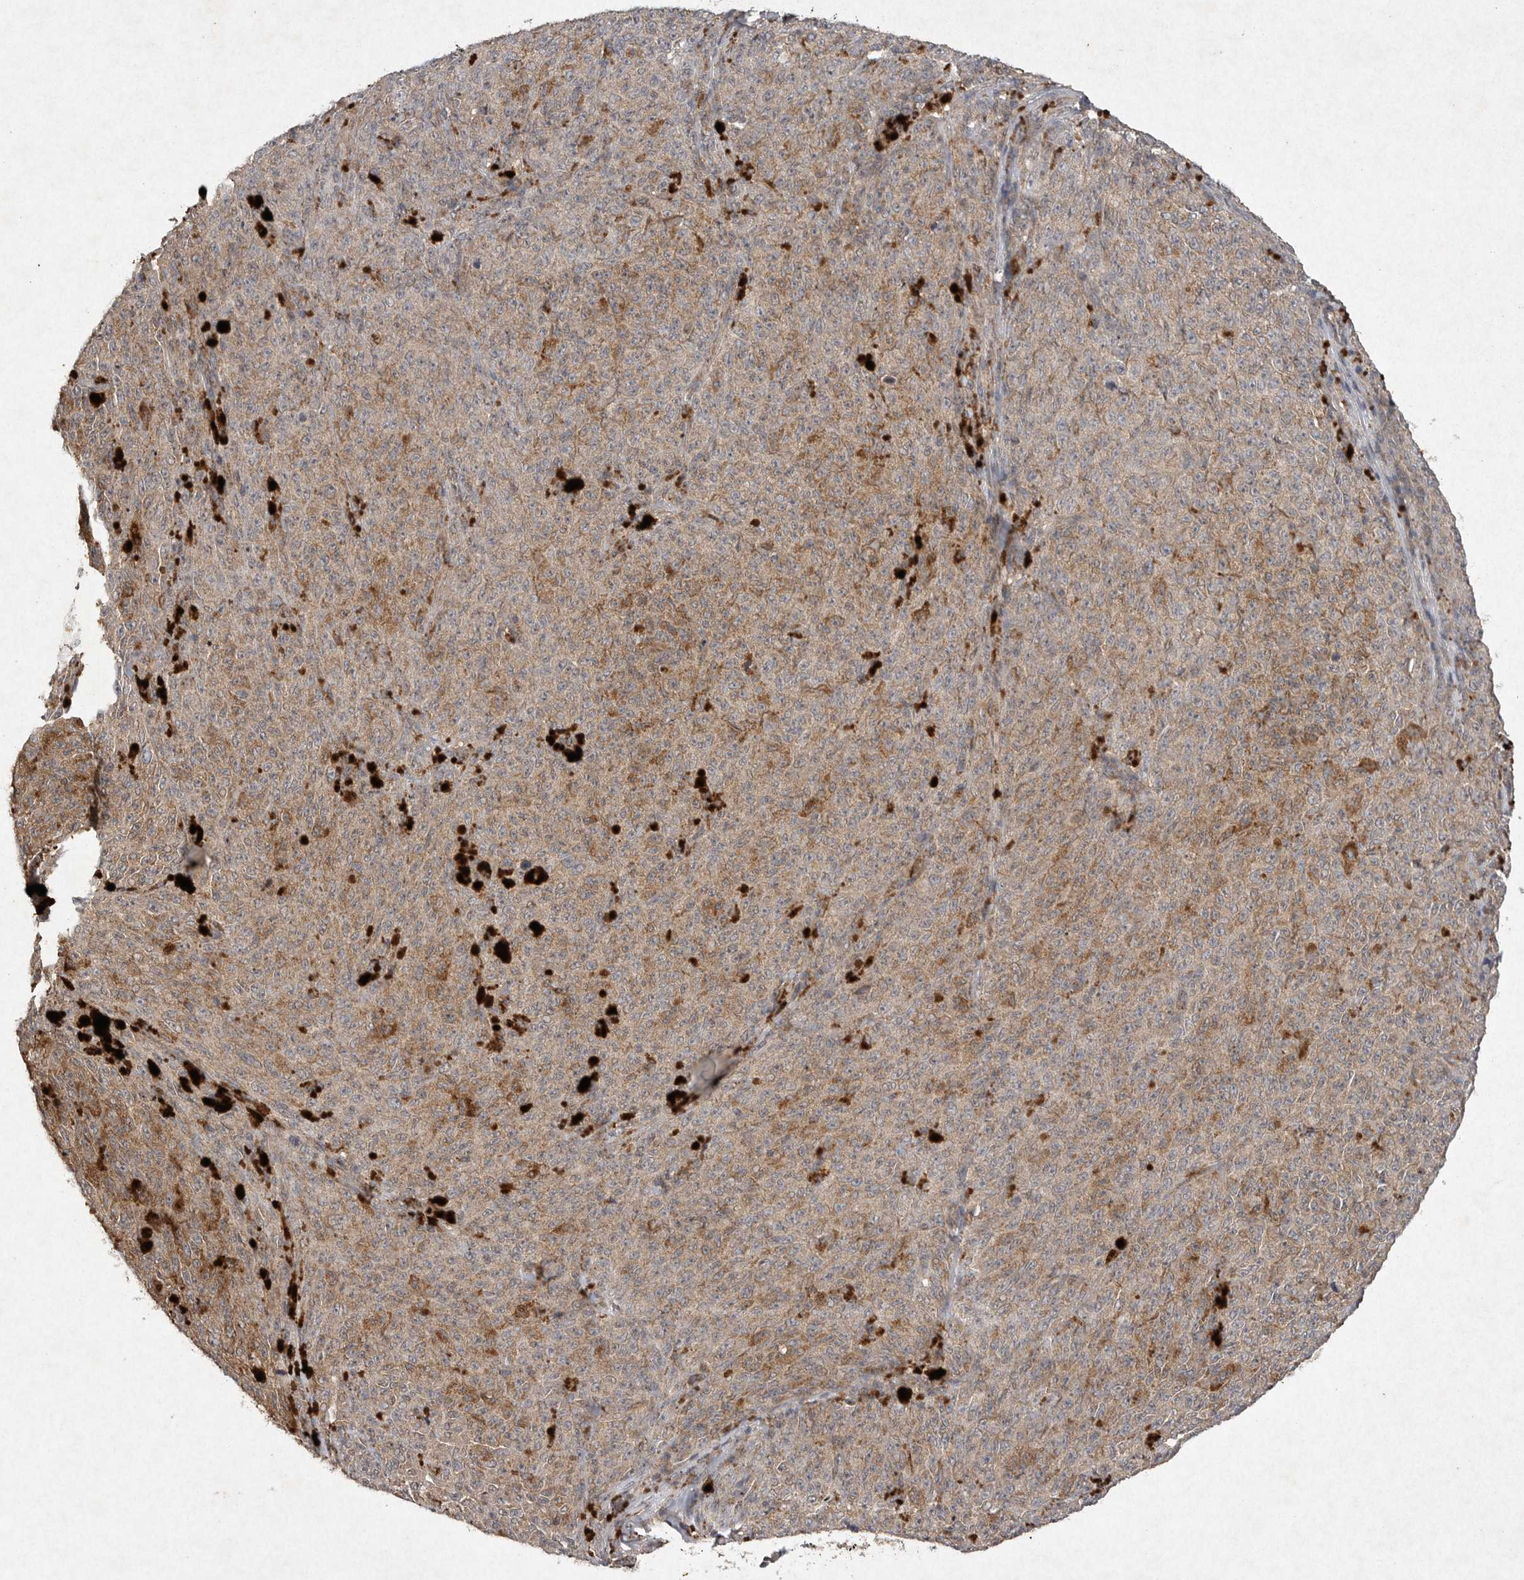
{"staining": {"intensity": "moderate", "quantity": ">75%", "location": "cytoplasmic/membranous"}, "tissue": "melanoma", "cell_type": "Tumor cells", "image_type": "cancer", "snomed": [{"axis": "morphology", "description": "Malignant melanoma, NOS"}, {"axis": "topography", "description": "Skin"}], "caption": "A high-resolution image shows IHC staining of malignant melanoma, which demonstrates moderate cytoplasmic/membranous positivity in about >75% of tumor cells. (DAB (3,3'-diaminobenzidine) = brown stain, brightfield microscopy at high magnification).", "gene": "DDR1", "patient": {"sex": "female", "age": 82}}